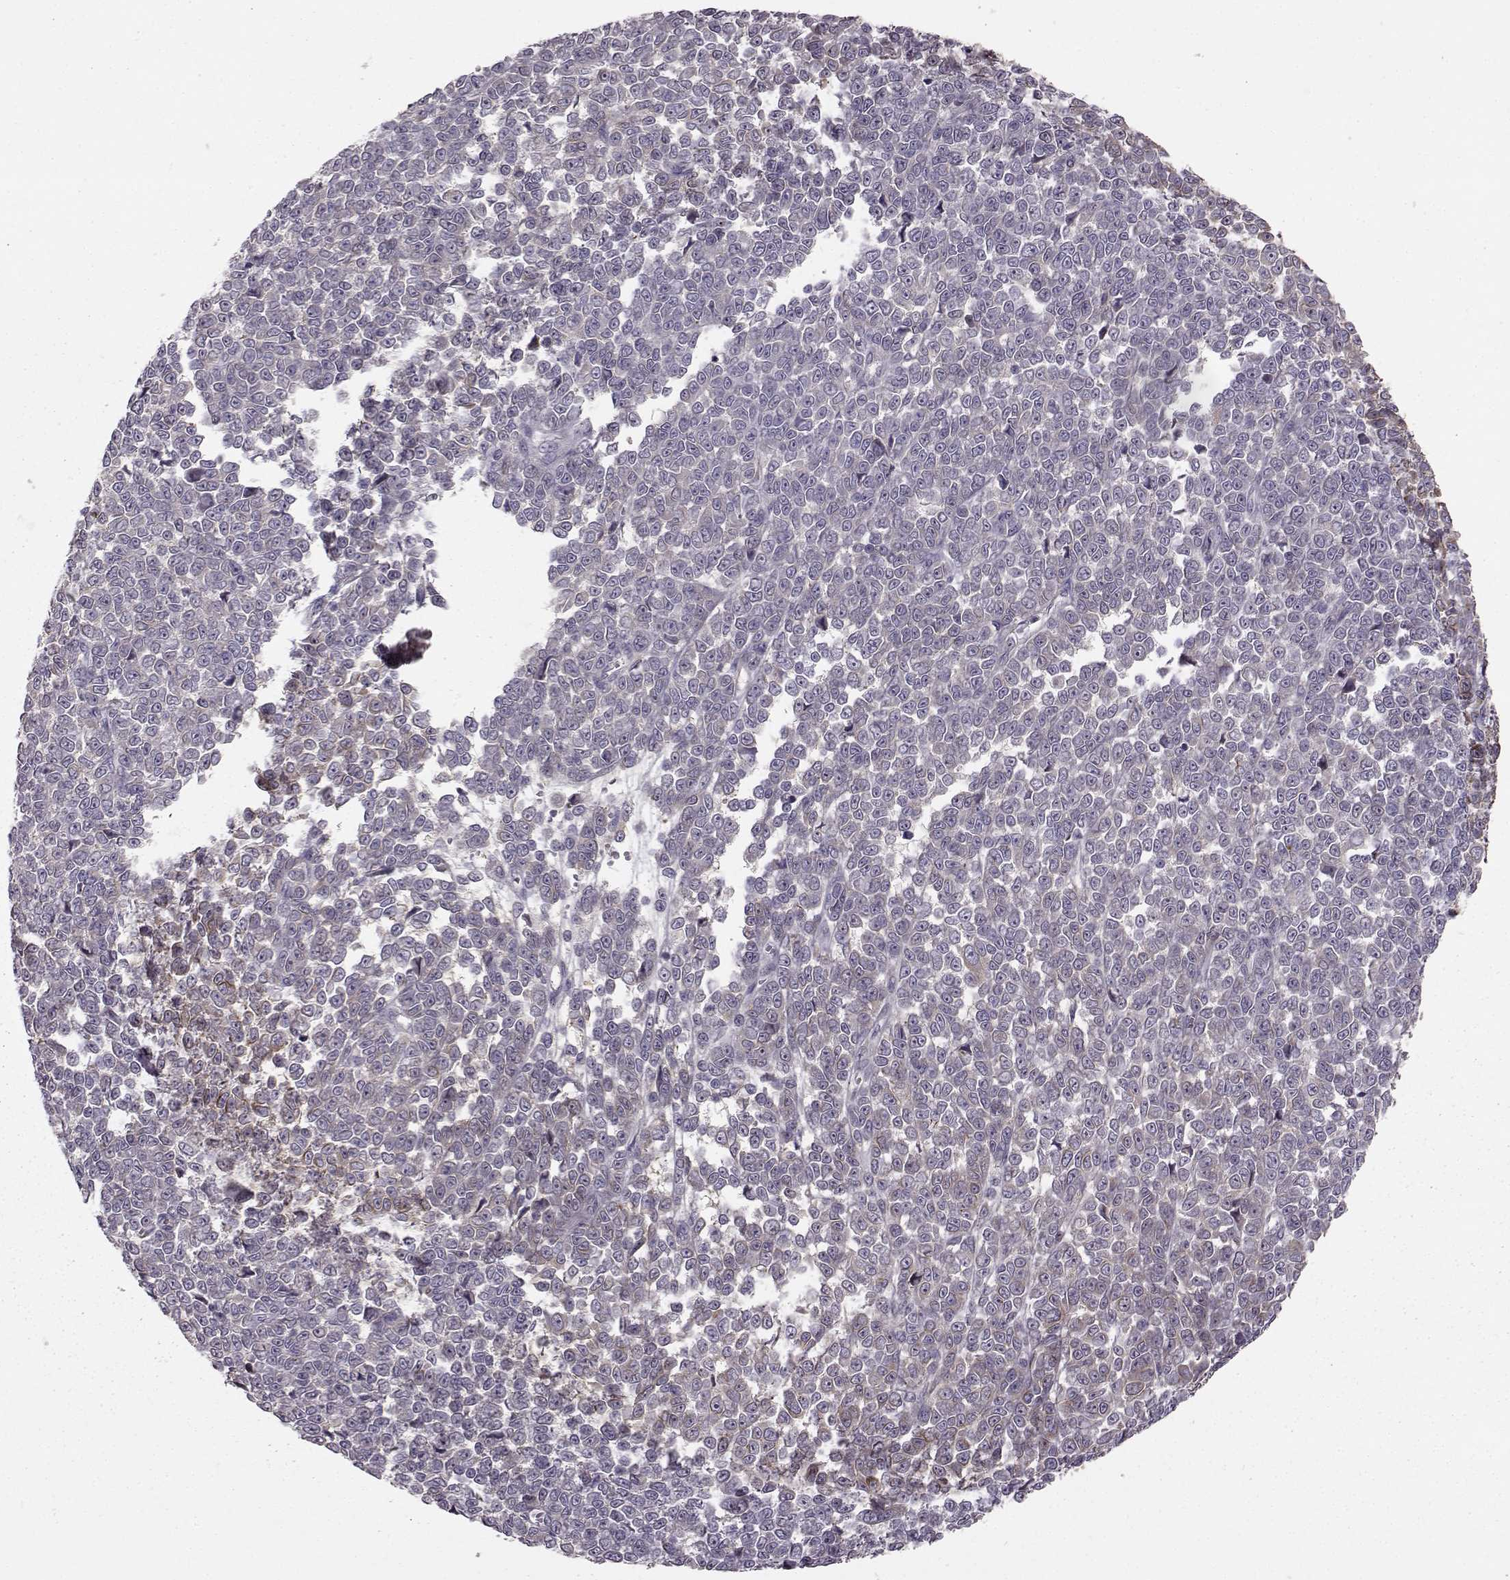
{"staining": {"intensity": "moderate", "quantity": "<25%", "location": "cytoplasmic/membranous"}, "tissue": "melanoma", "cell_type": "Tumor cells", "image_type": "cancer", "snomed": [{"axis": "morphology", "description": "Malignant melanoma, NOS"}, {"axis": "topography", "description": "Skin"}], "caption": "Tumor cells display low levels of moderate cytoplasmic/membranous positivity in approximately <25% of cells in human melanoma.", "gene": "MTR", "patient": {"sex": "female", "age": 95}}